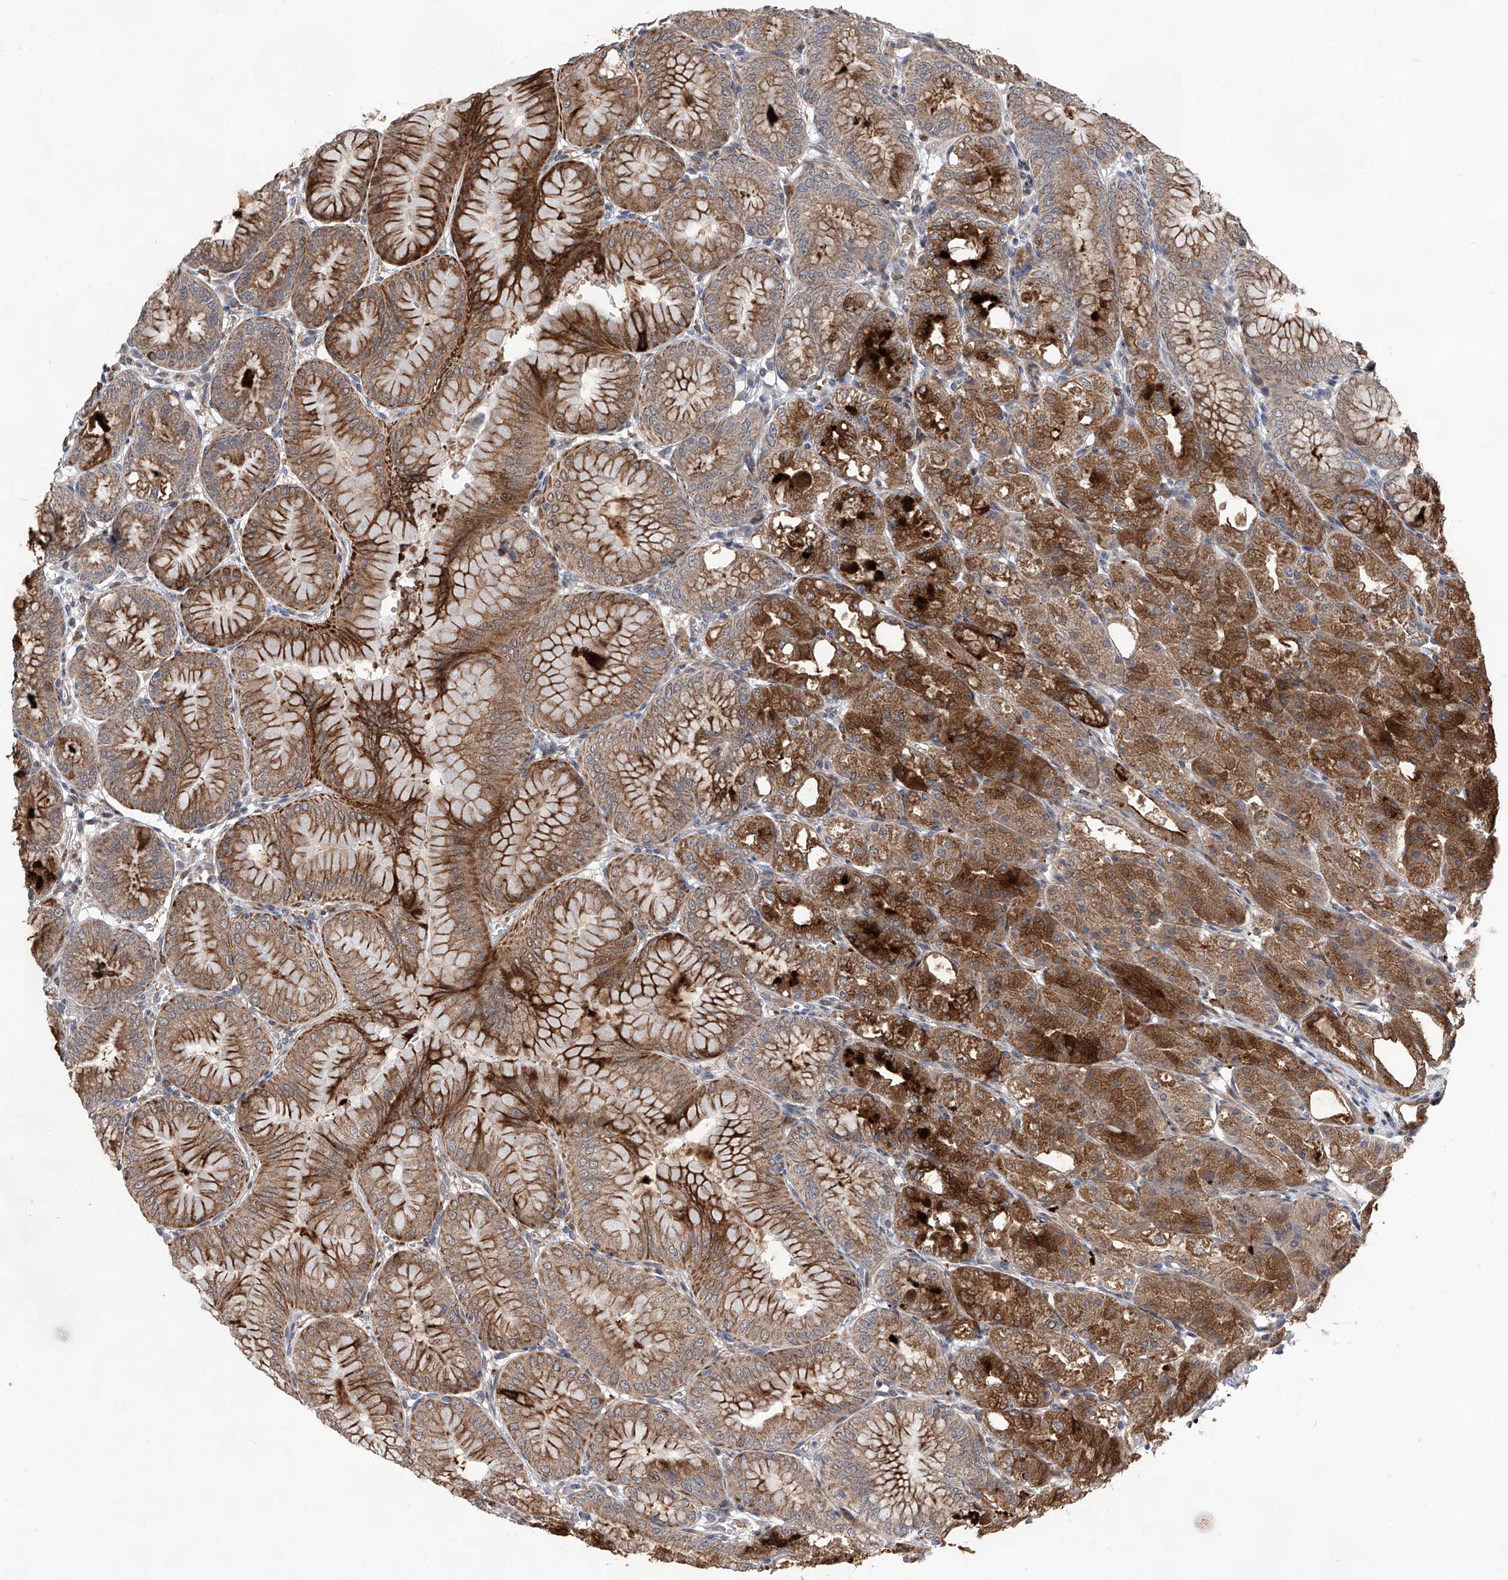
{"staining": {"intensity": "strong", "quantity": ">75%", "location": "cytoplasmic/membranous,nuclear"}, "tissue": "stomach", "cell_type": "Glandular cells", "image_type": "normal", "snomed": [{"axis": "morphology", "description": "Normal tissue, NOS"}, {"axis": "topography", "description": "Stomach, lower"}], "caption": "Stomach stained with a protein marker displays strong staining in glandular cells.", "gene": "FARP2", "patient": {"sex": "male", "age": 71}}